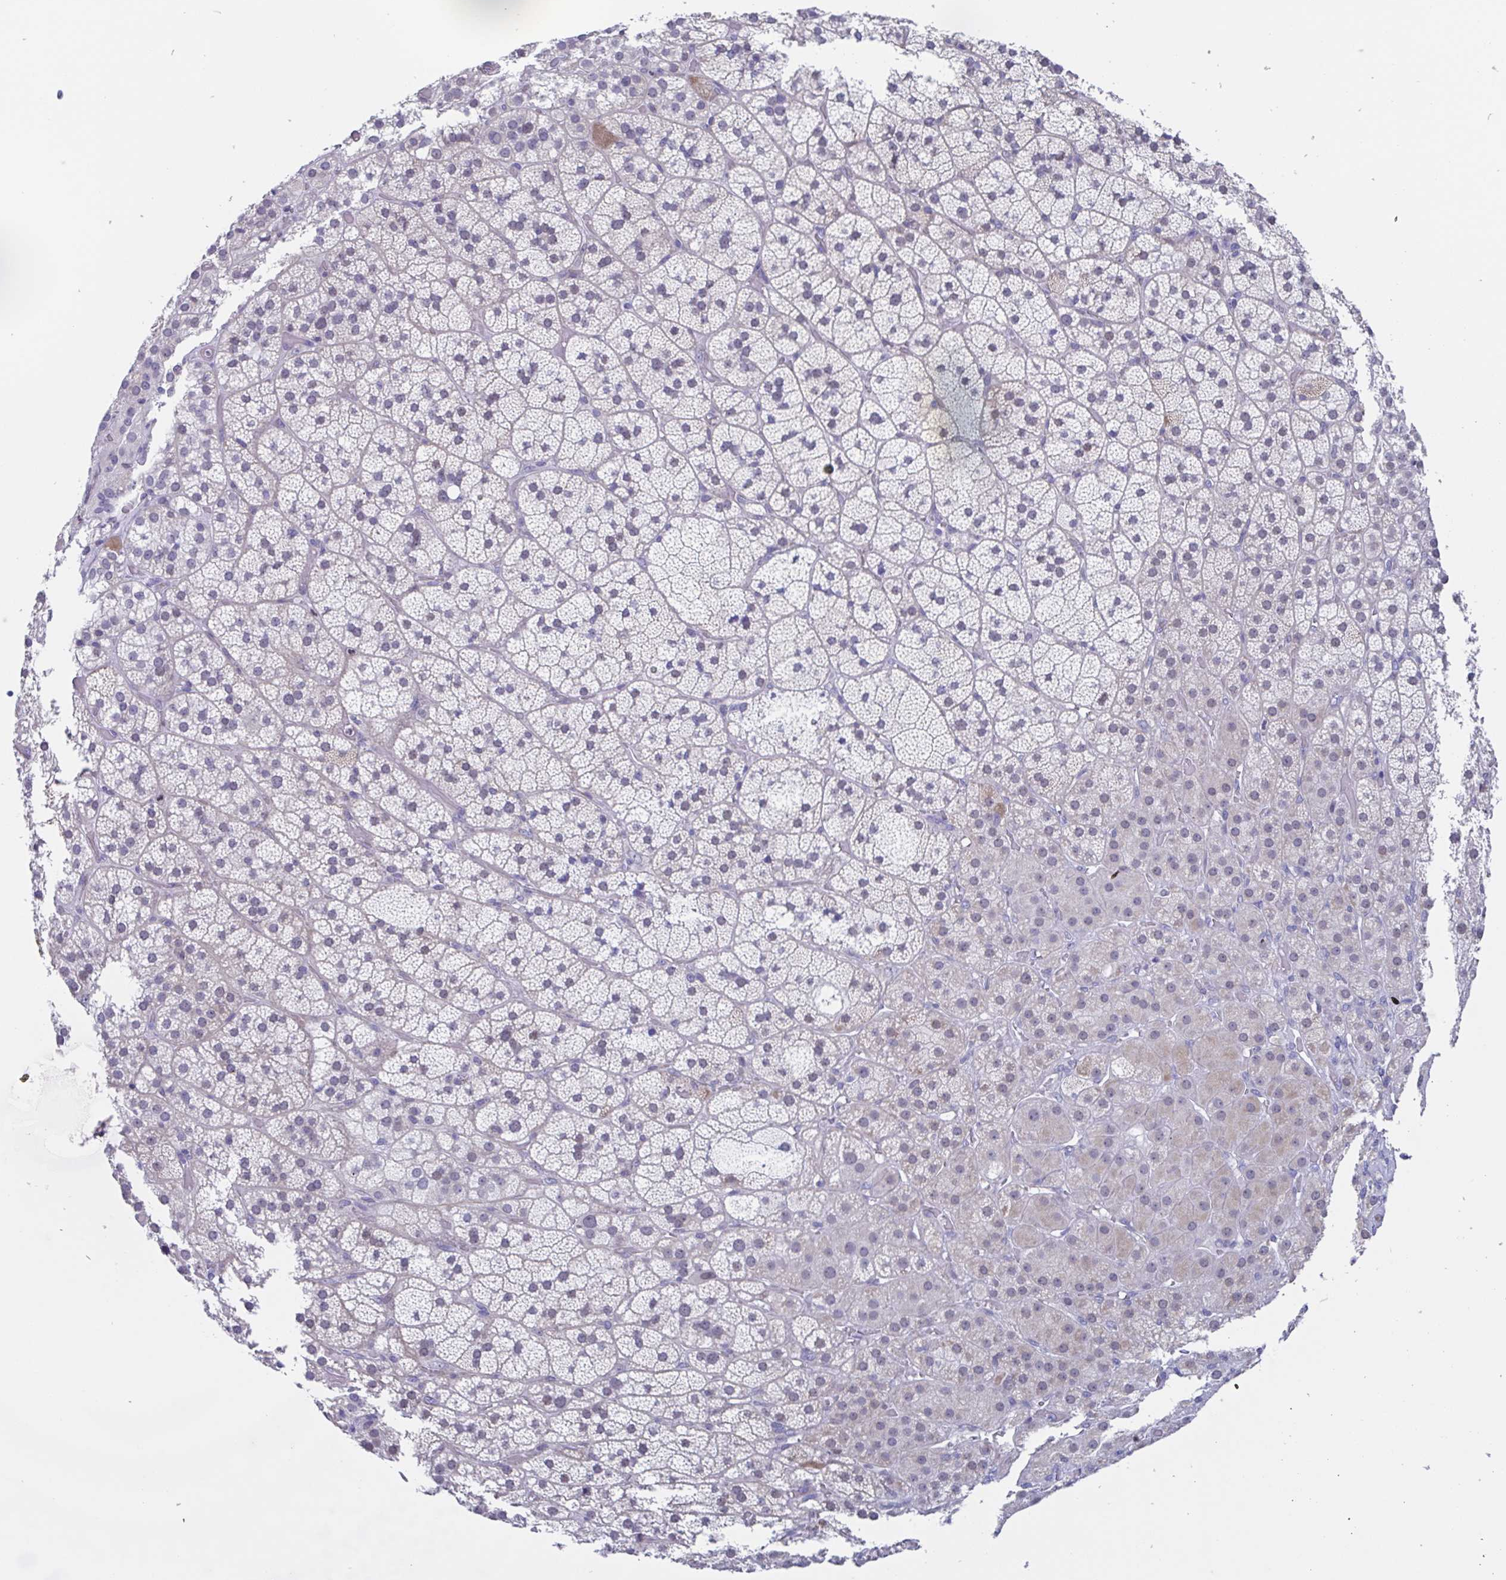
{"staining": {"intensity": "weak", "quantity": "<25%", "location": "cytoplasmic/membranous"}, "tissue": "adrenal gland", "cell_type": "Glandular cells", "image_type": "normal", "snomed": [{"axis": "morphology", "description": "Normal tissue, NOS"}, {"axis": "topography", "description": "Adrenal gland"}], "caption": "Glandular cells show no significant staining in unremarkable adrenal gland. (Brightfield microscopy of DAB (3,3'-diaminobenzidine) immunohistochemistry (IHC) at high magnification).", "gene": "PBOV1", "patient": {"sex": "male", "age": 57}}